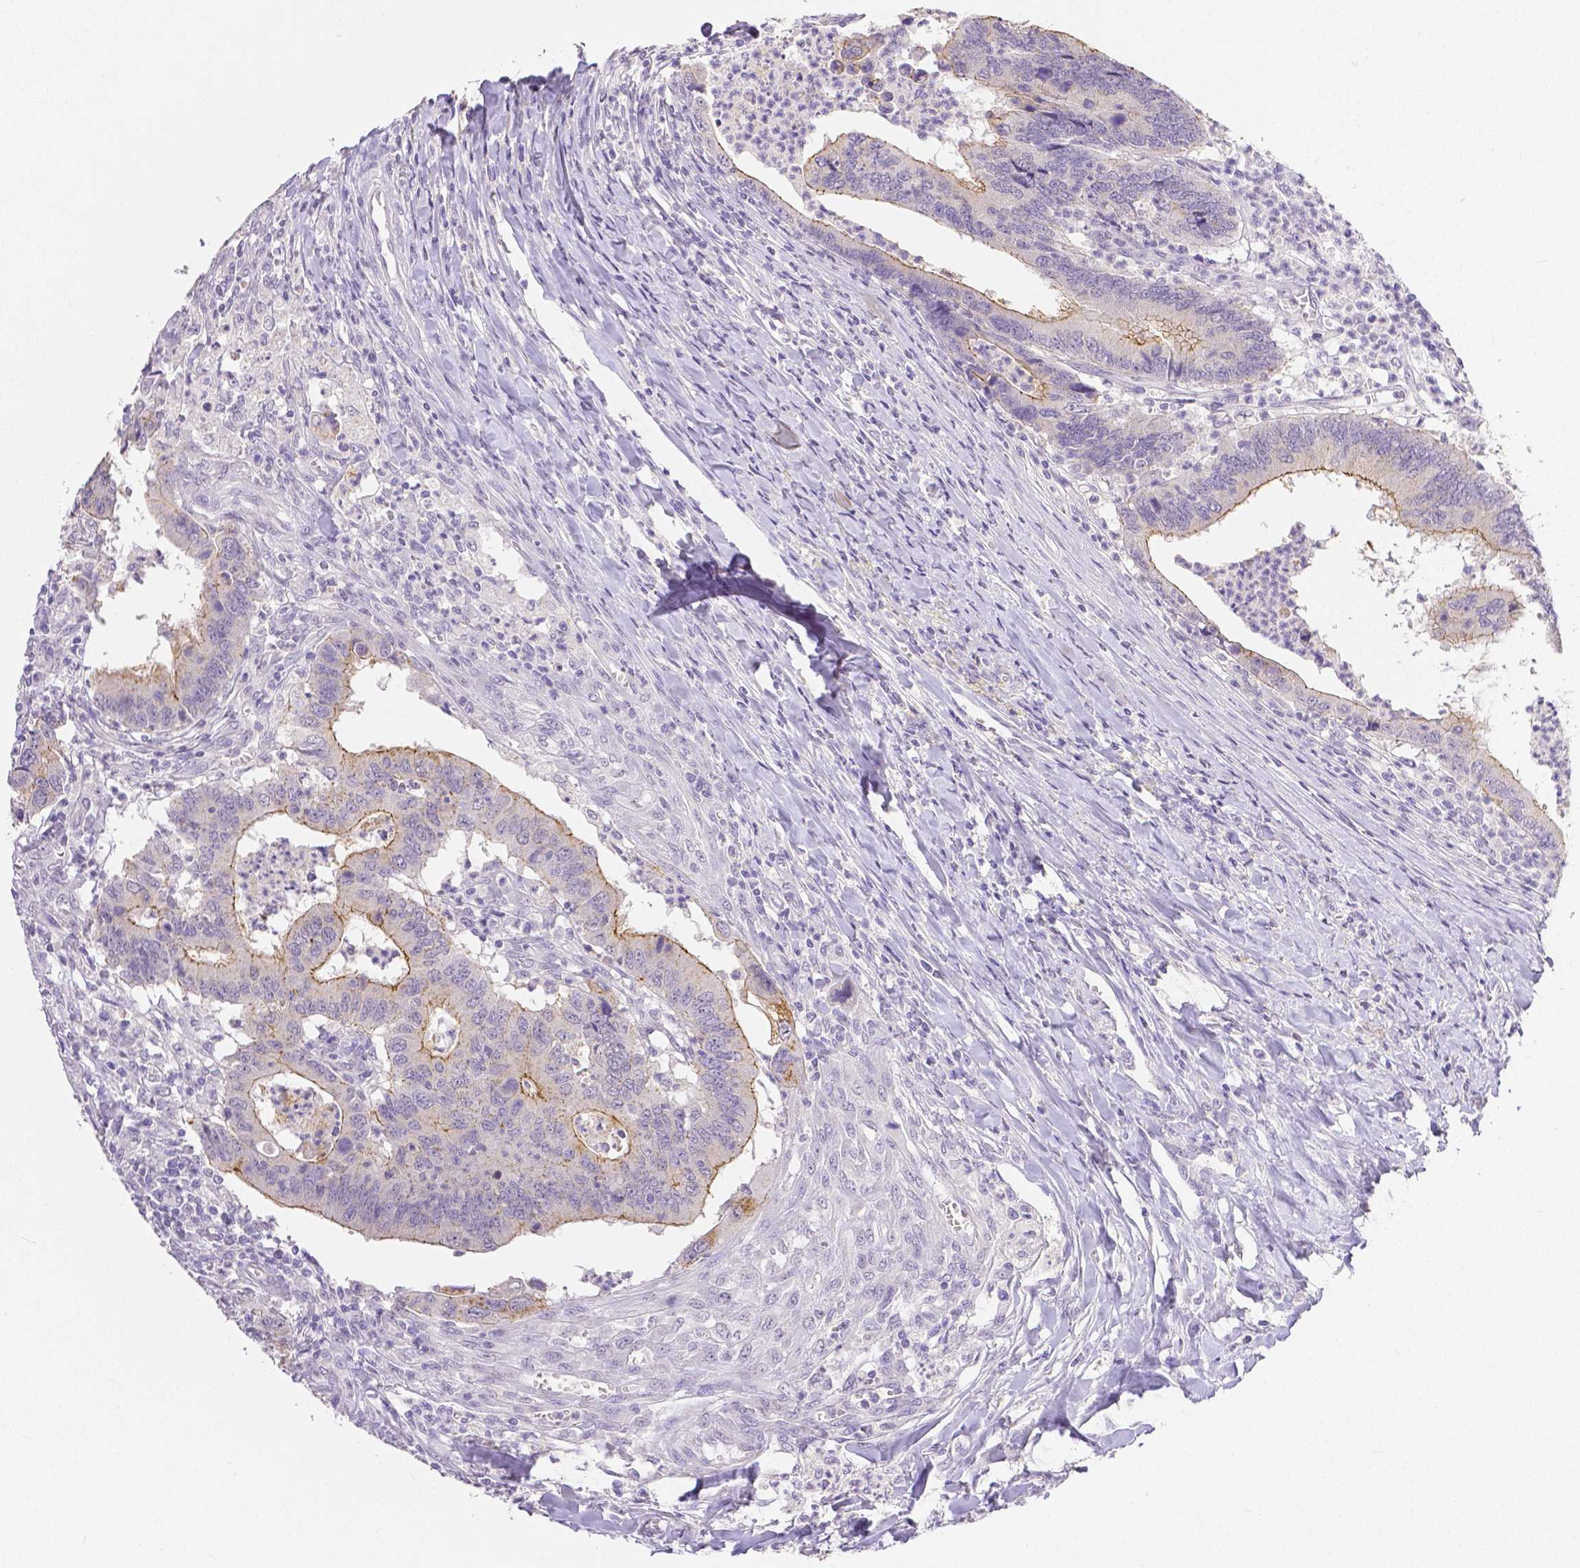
{"staining": {"intensity": "moderate", "quantity": "<25%", "location": "cytoplasmic/membranous"}, "tissue": "colorectal cancer", "cell_type": "Tumor cells", "image_type": "cancer", "snomed": [{"axis": "morphology", "description": "Adenocarcinoma, NOS"}, {"axis": "topography", "description": "Colon"}], "caption": "Immunohistochemistry (IHC) (DAB (3,3'-diaminobenzidine)) staining of human colorectal adenocarcinoma displays moderate cytoplasmic/membranous protein positivity in about <25% of tumor cells.", "gene": "OCLN", "patient": {"sex": "female", "age": 67}}